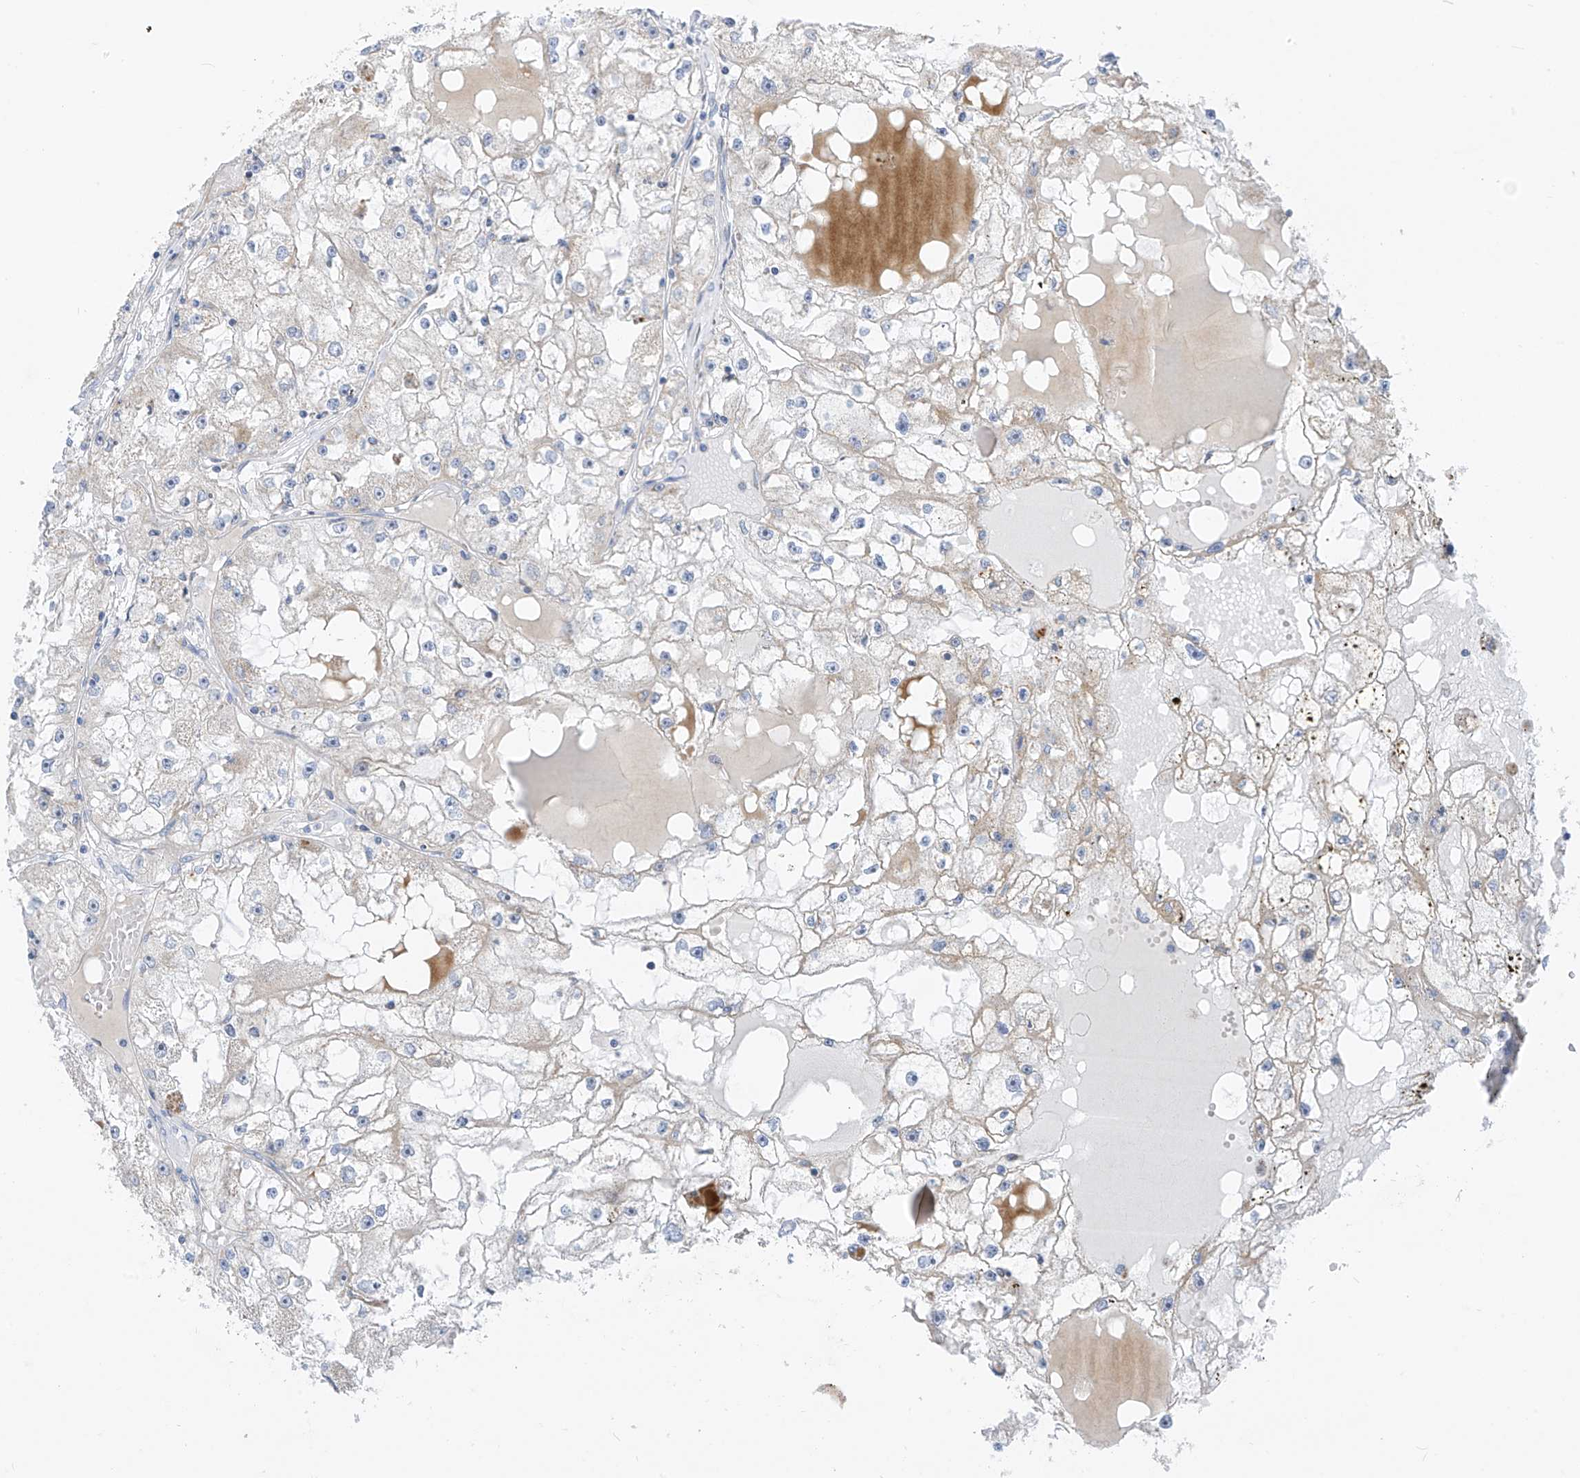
{"staining": {"intensity": "negative", "quantity": "none", "location": "none"}, "tissue": "renal cancer", "cell_type": "Tumor cells", "image_type": "cancer", "snomed": [{"axis": "morphology", "description": "Adenocarcinoma, NOS"}, {"axis": "topography", "description": "Kidney"}], "caption": "Immunohistochemistry (IHC) micrograph of human adenocarcinoma (renal) stained for a protein (brown), which reveals no positivity in tumor cells.", "gene": "ZNF404", "patient": {"sex": "male", "age": 56}}